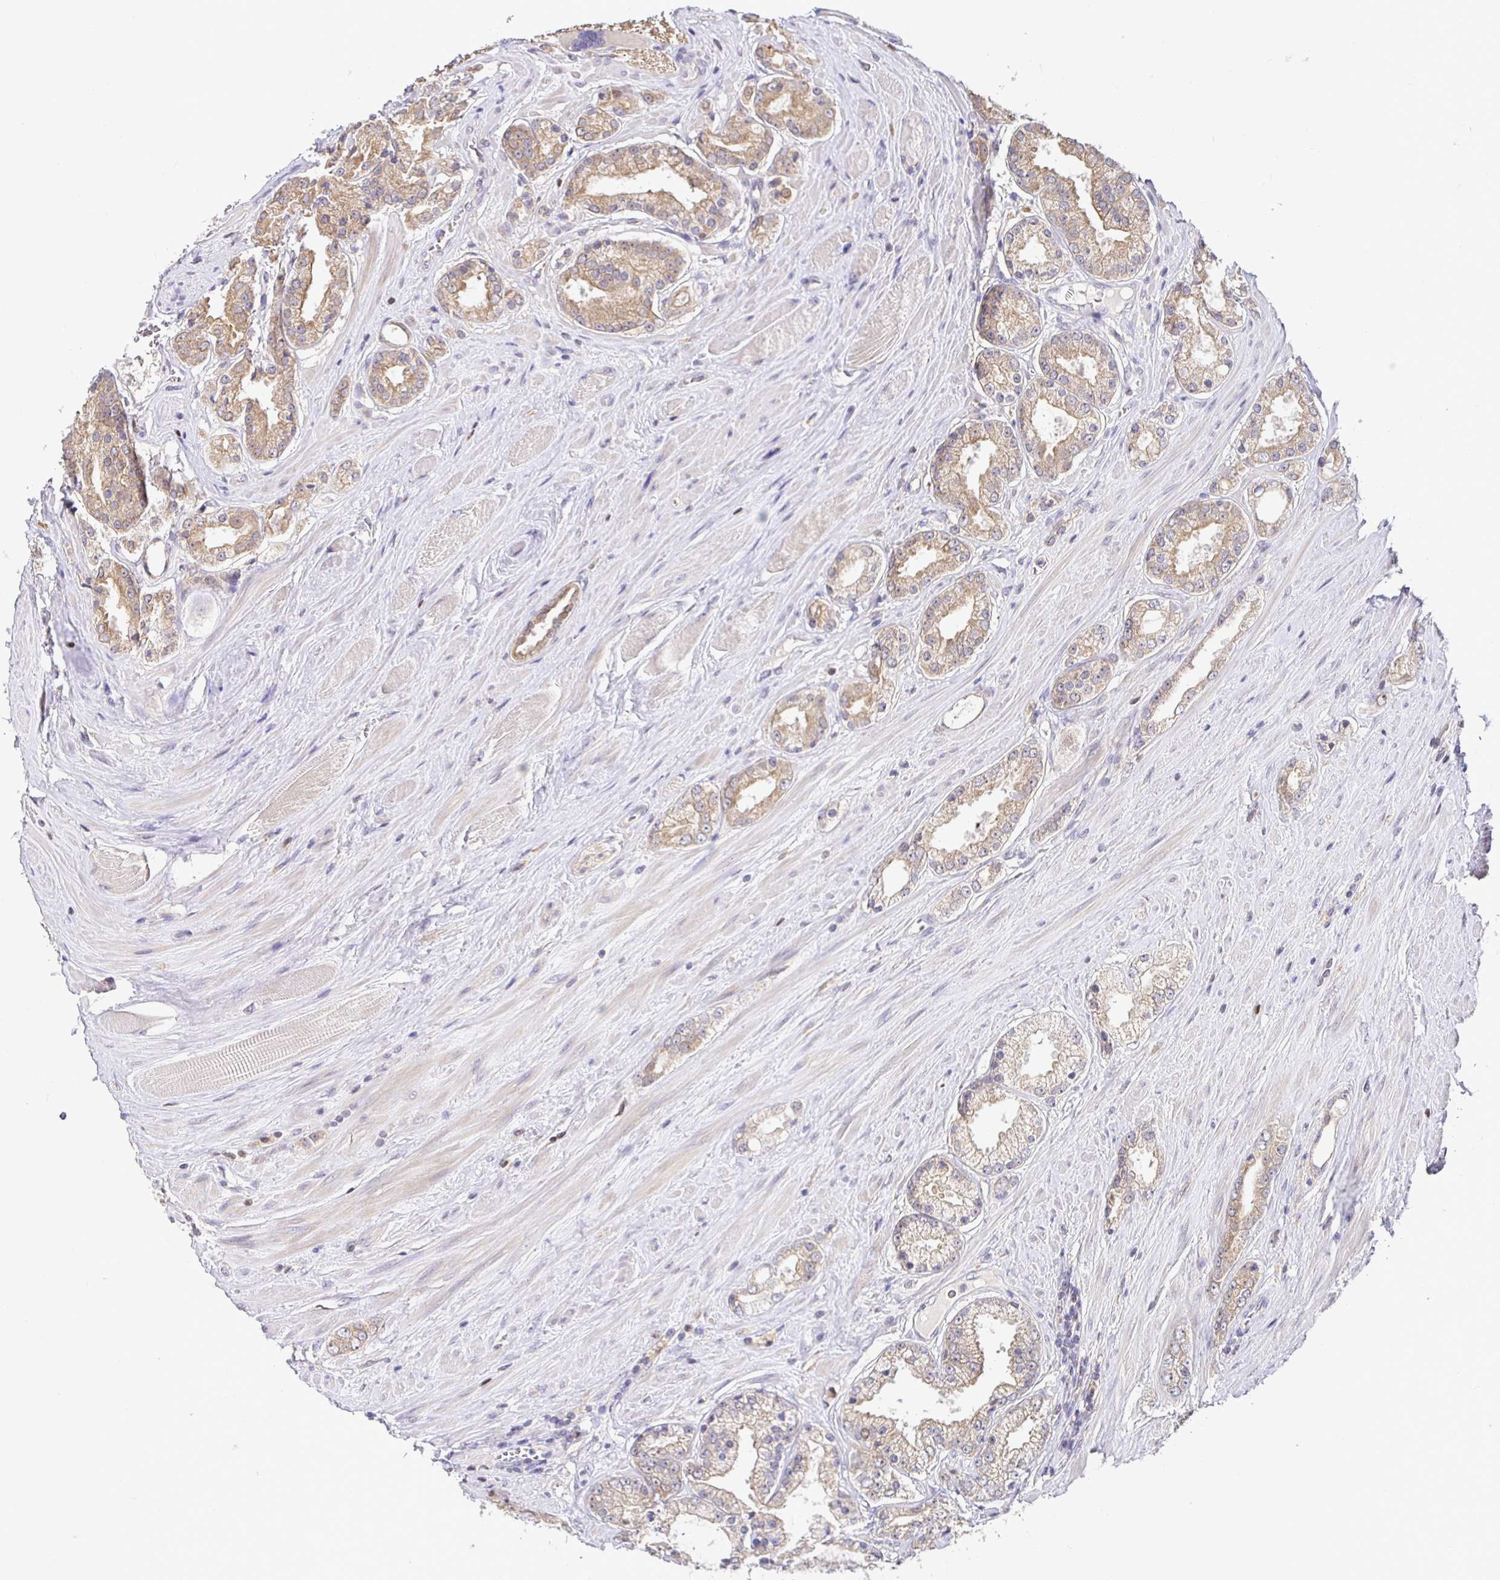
{"staining": {"intensity": "moderate", "quantity": "25%-75%", "location": "cytoplasmic/membranous"}, "tissue": "prostate cancer", "cell_type": "Tumor cells", "image_type": "cancer", "snomed": [{"axis": "morphology", "description": "Adenocarcinoma, High grade"}, {"axis": "topography", "description": "Prostate"}], "caption": "Moderate cytoplasmic/membranous protein expression is seen in approximately 25%-75% of tumor cells in prostate high-grade adenocarcinoma. (DAB (3,3'-diaminobenzidine) IHC, brown staining for protein, blue staining for nuclei).", "gene": "SATB1", "patient": {"sex": "male", "age": 66}}